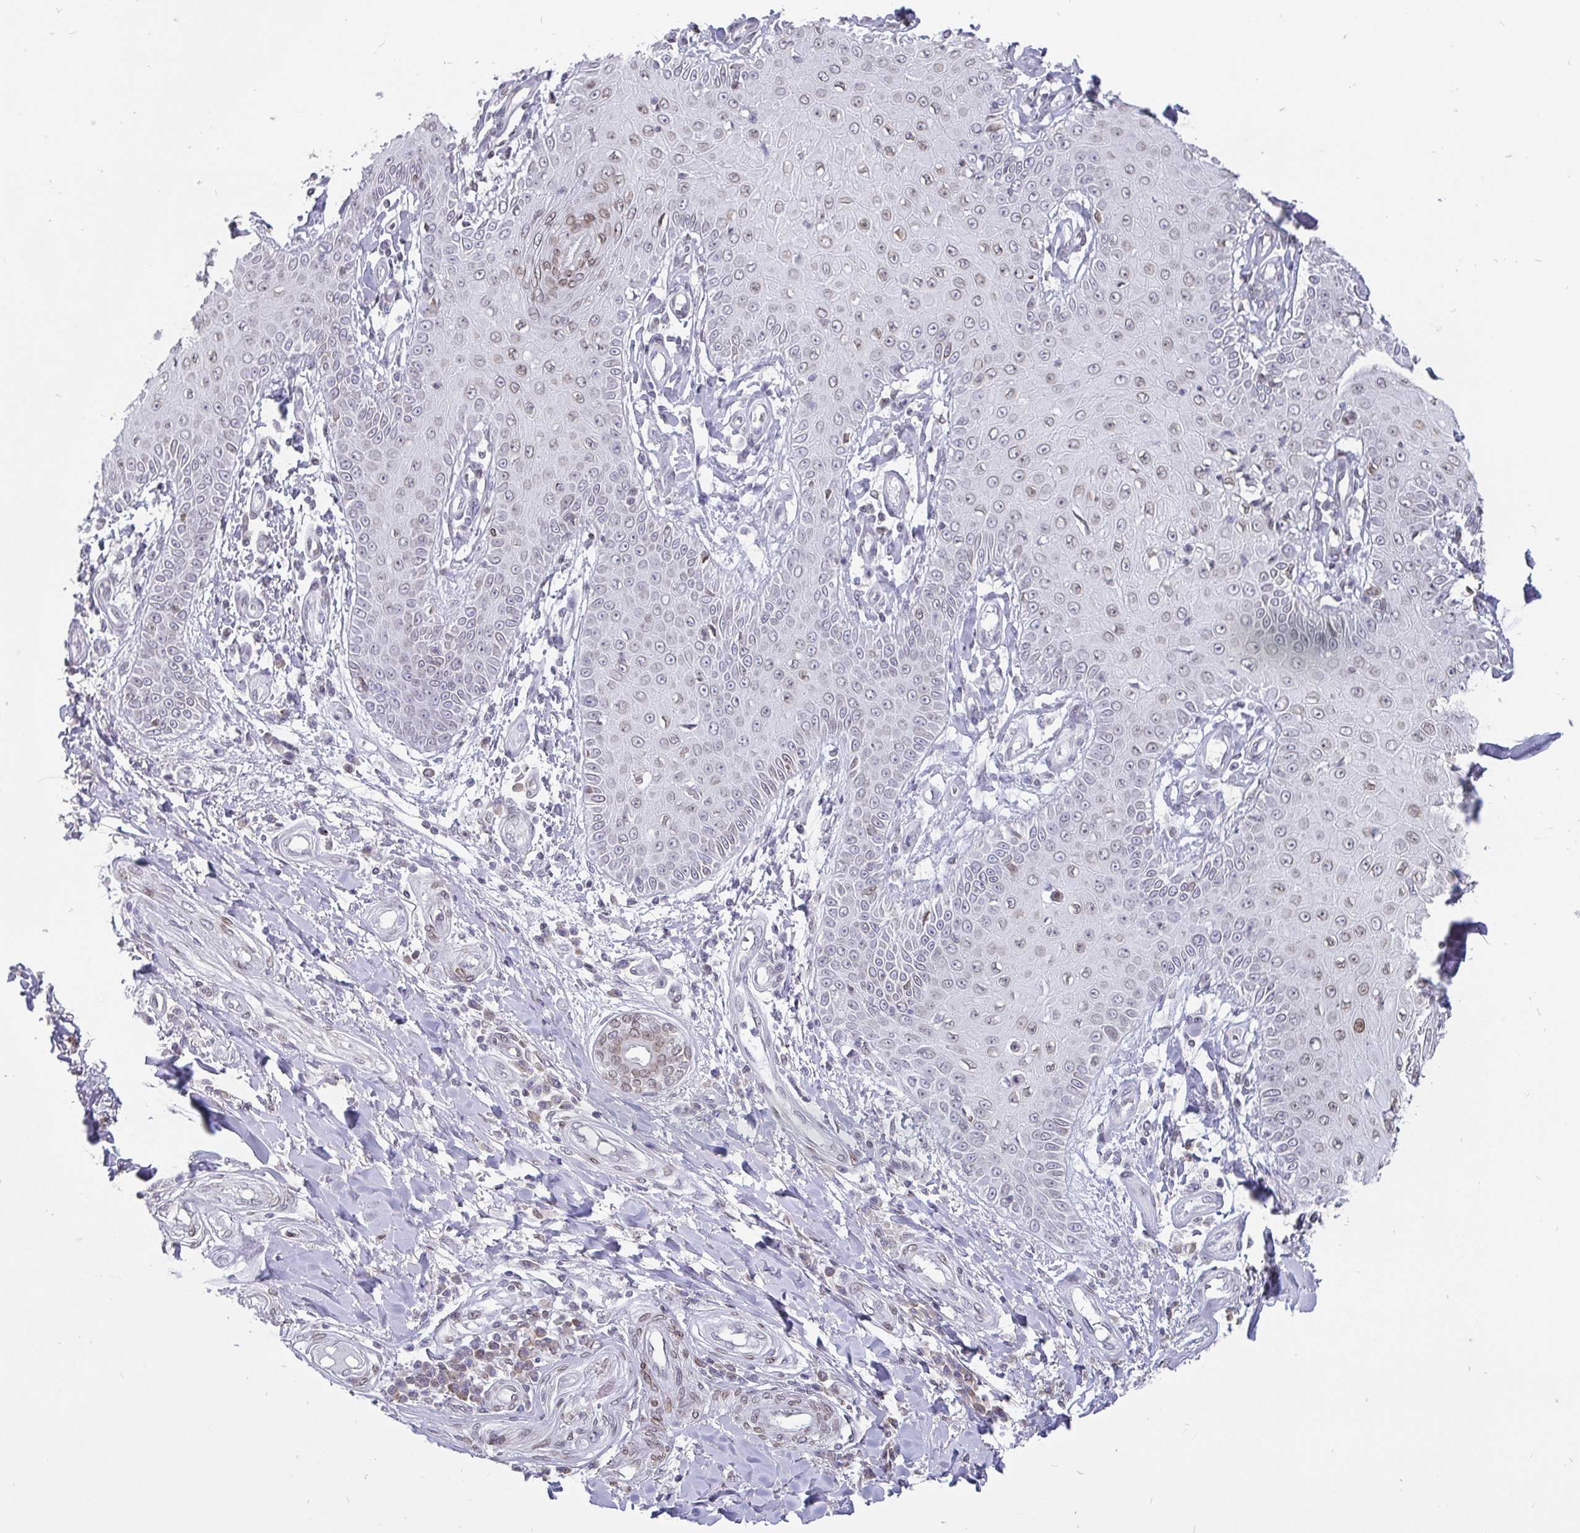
{"staining": {"intensity": "weak", "quantity": "<25%", "location": "nuclear"}, "tissue": "skin cancer", "cell_type": "Tumor cells", "image_type": "cancer", "snomed": [{"axis": "morphology", "description": "Squamous cell carcinoma, NOS"}, {"axis": "topography", "description": "Skin"}], "caption": "Human skin cancer (squamous cell carcinoma) stained for a protein using IHC reveals no expression in tumor cells.", "gene": "EMD", "patient": {"sex": "male", "age": 70}}